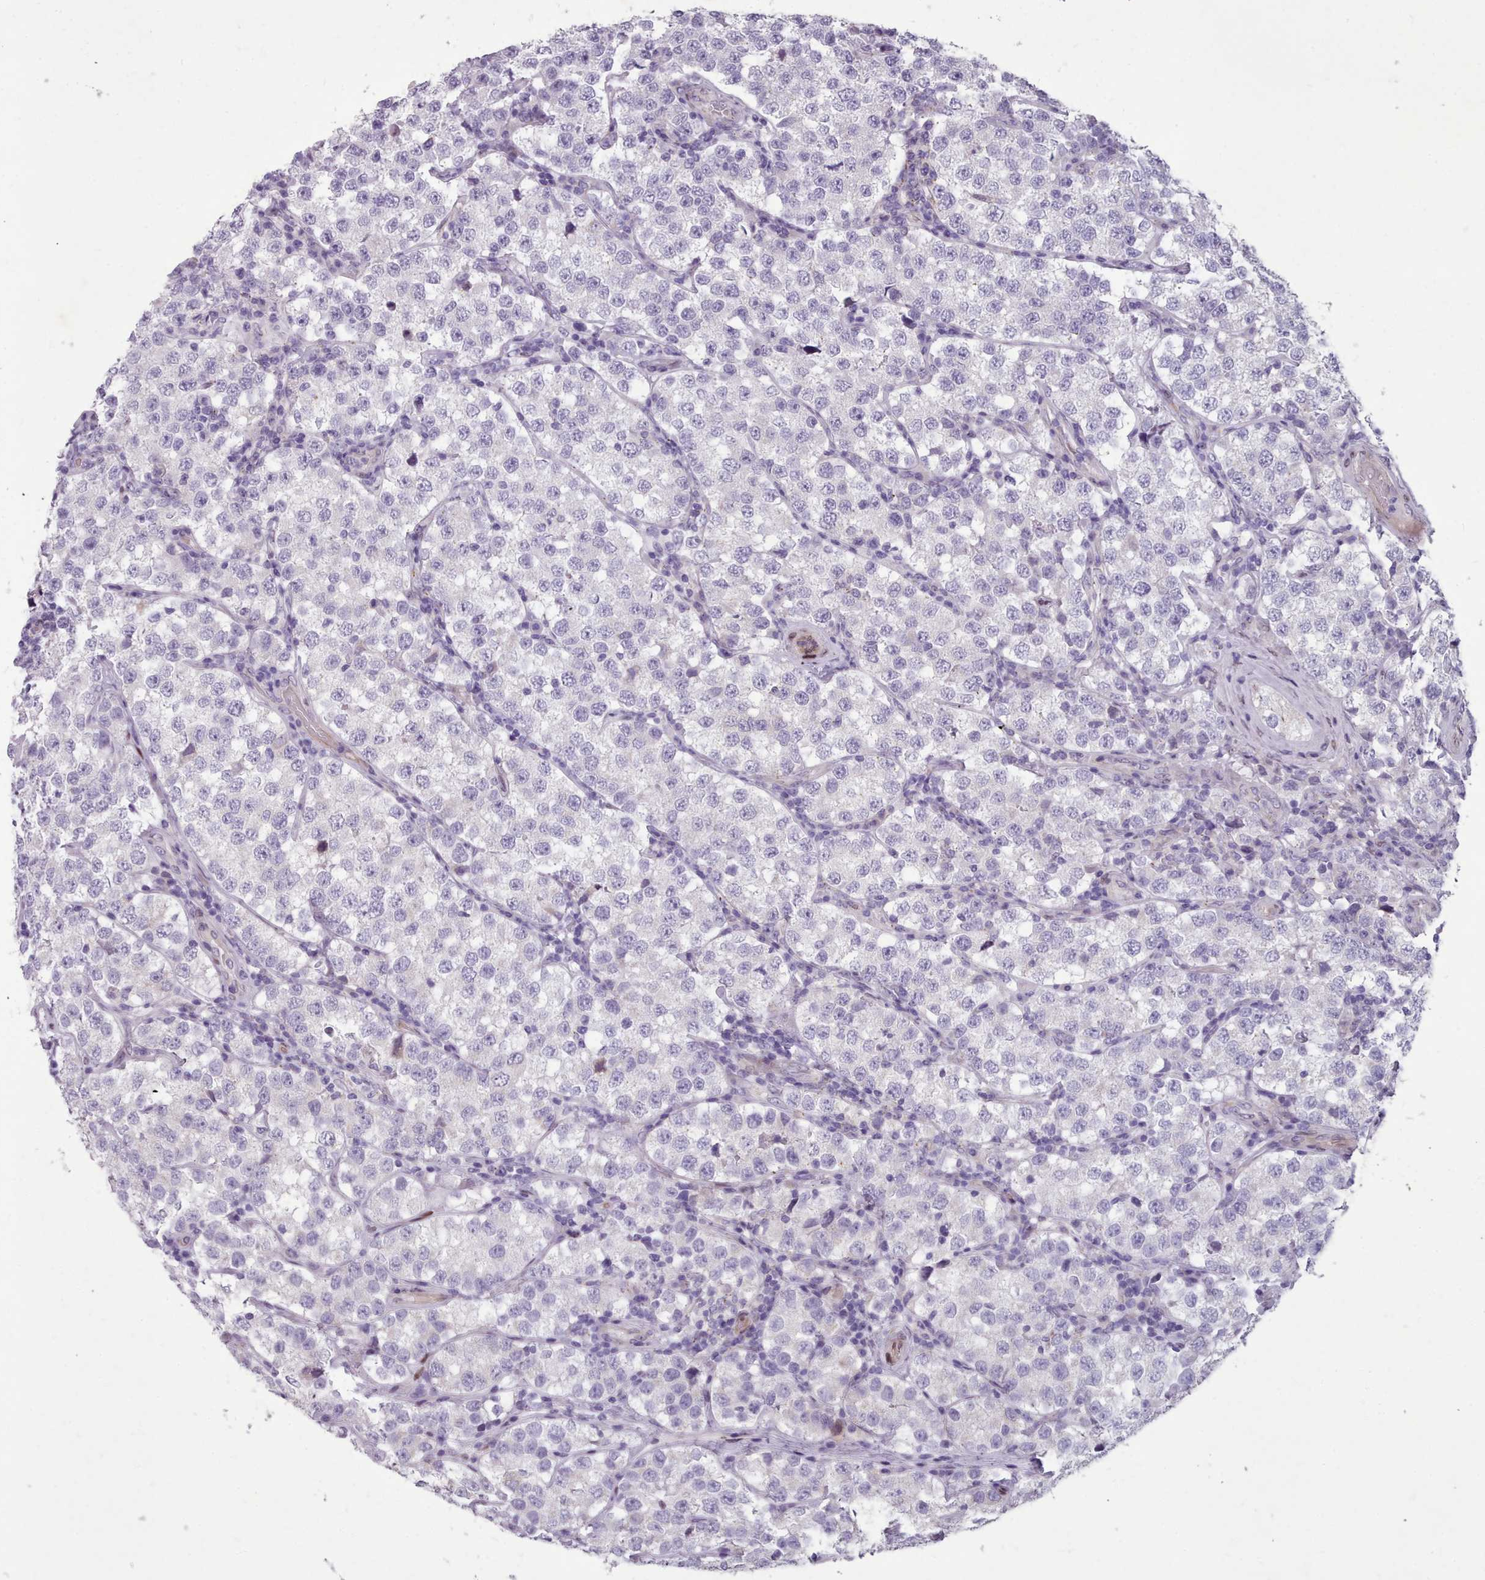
{"staining": {"intensity": "negative", "quantity": "none", "location": "none"}, "tissue": "testis cancer", "cell_type": "Tumor cells", "image_type": "cancer", "snomed": [{"axis": "morphology", "description": "Seminoma, NOS"}, {"axis": "topography", "description": "Testis"}], "caption": "IHC of testis cancer reveals no positivity in tumor cells. (DAB (3,3'-diaminobenzidine) IHC, high magnification).", "gene": "KCNT2", "patient": {"sex": "male", "age": 34}}